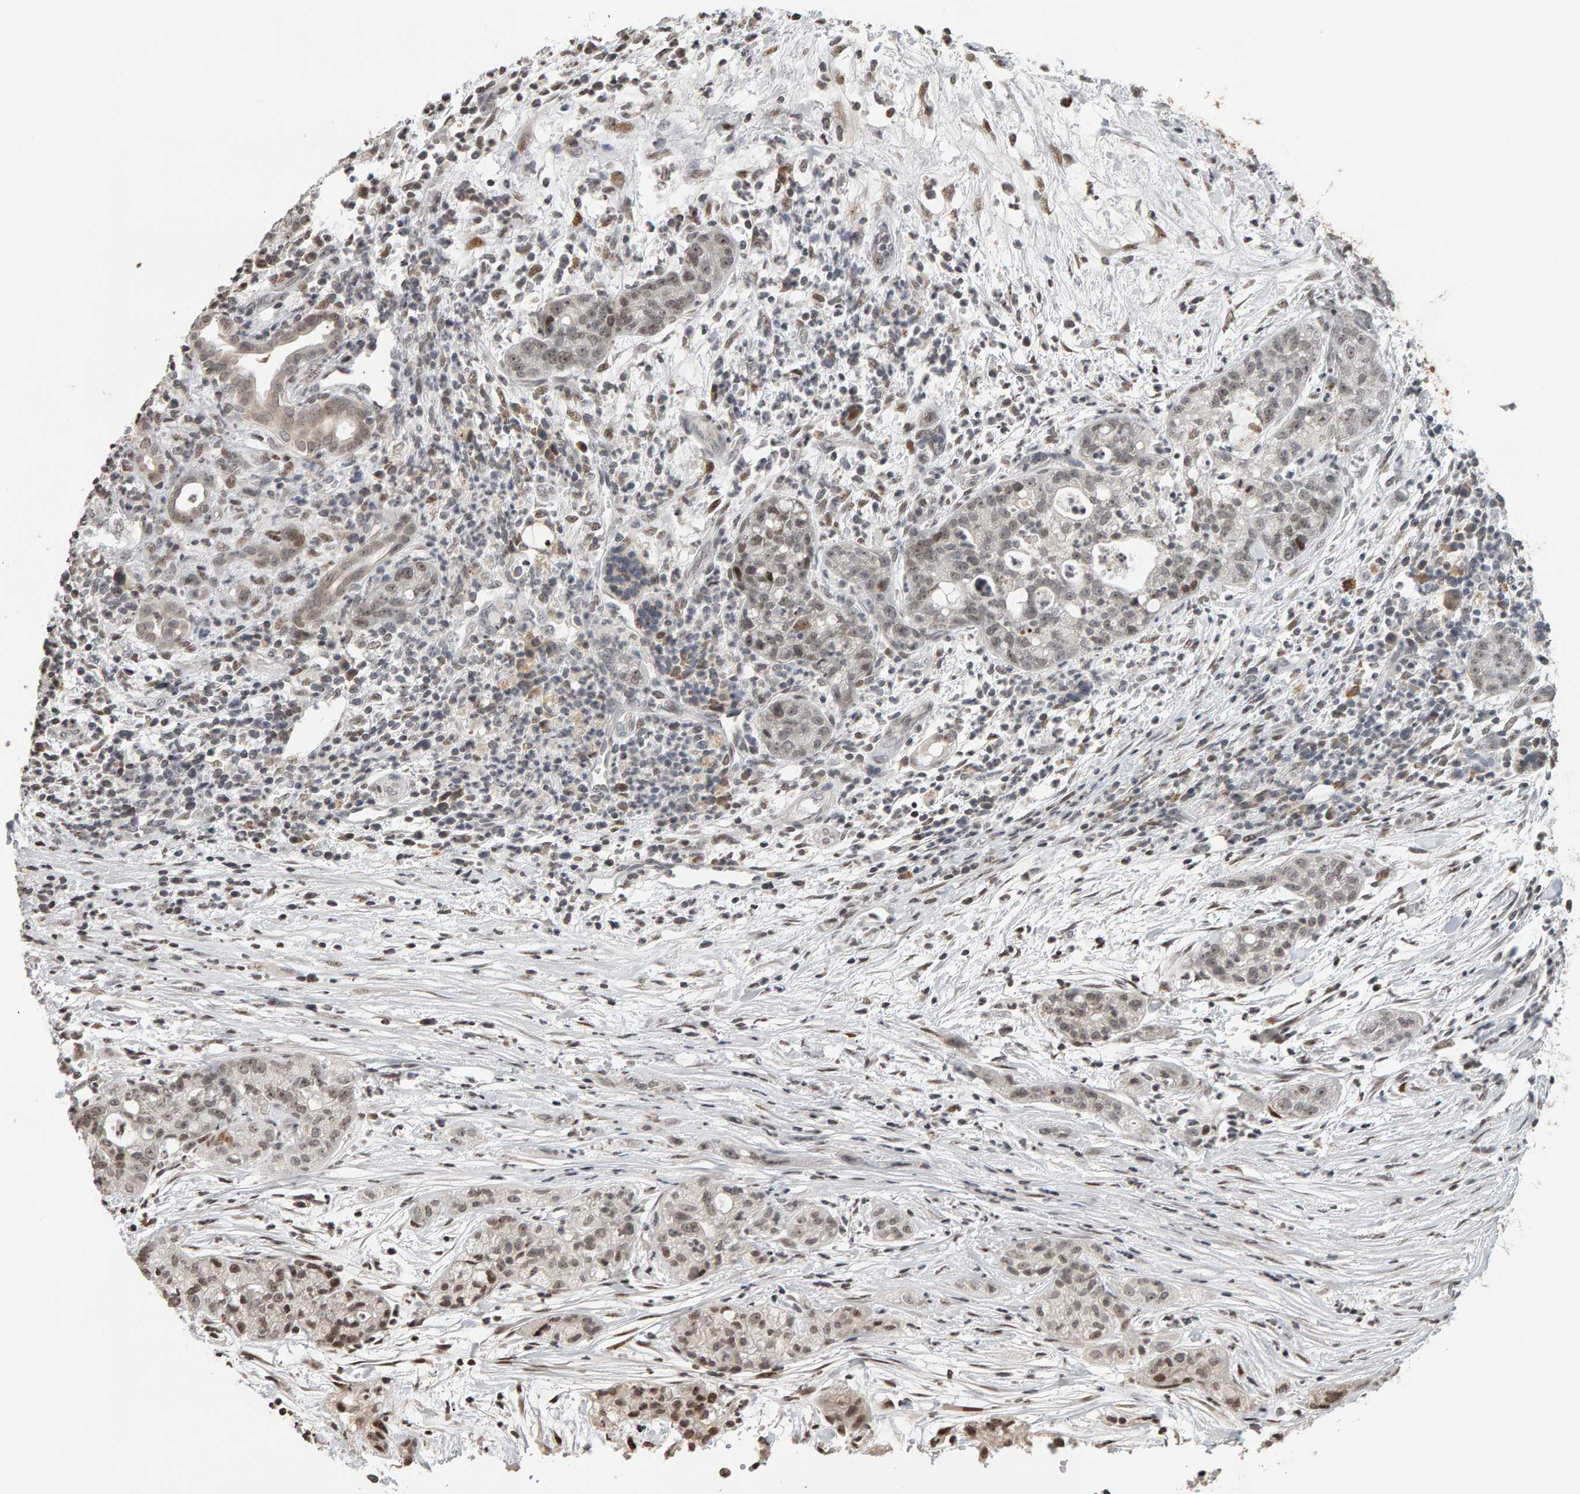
{"staining": {"intensity": "weak", "quantity": ">75%", "location": "nuclear"}, "tissue": "pancreatic cancer", "cell_type": "Tumor cells", "image_type": "cancer", "snomed": [{"axis": "morphology", "description": "Adenocarcinoma, NOS"}, {"axis": "topography", "description": "Pancreas"}], "caption": "DAB (3,3'-diaminobenzidine) immunohistochemical staining of pancreatic cancer (adenocarcinoma) demonstrates weak nuclear protein staining in about >75% of tumor cells. Using DAB (3,3'-diaminobenzidine) (brown) and hematoxylin (blue) stains, captured at high magnification using brightfield microscopy.", "gene": "TRAM1", "patient": {"sex": "female", "age": 78}}